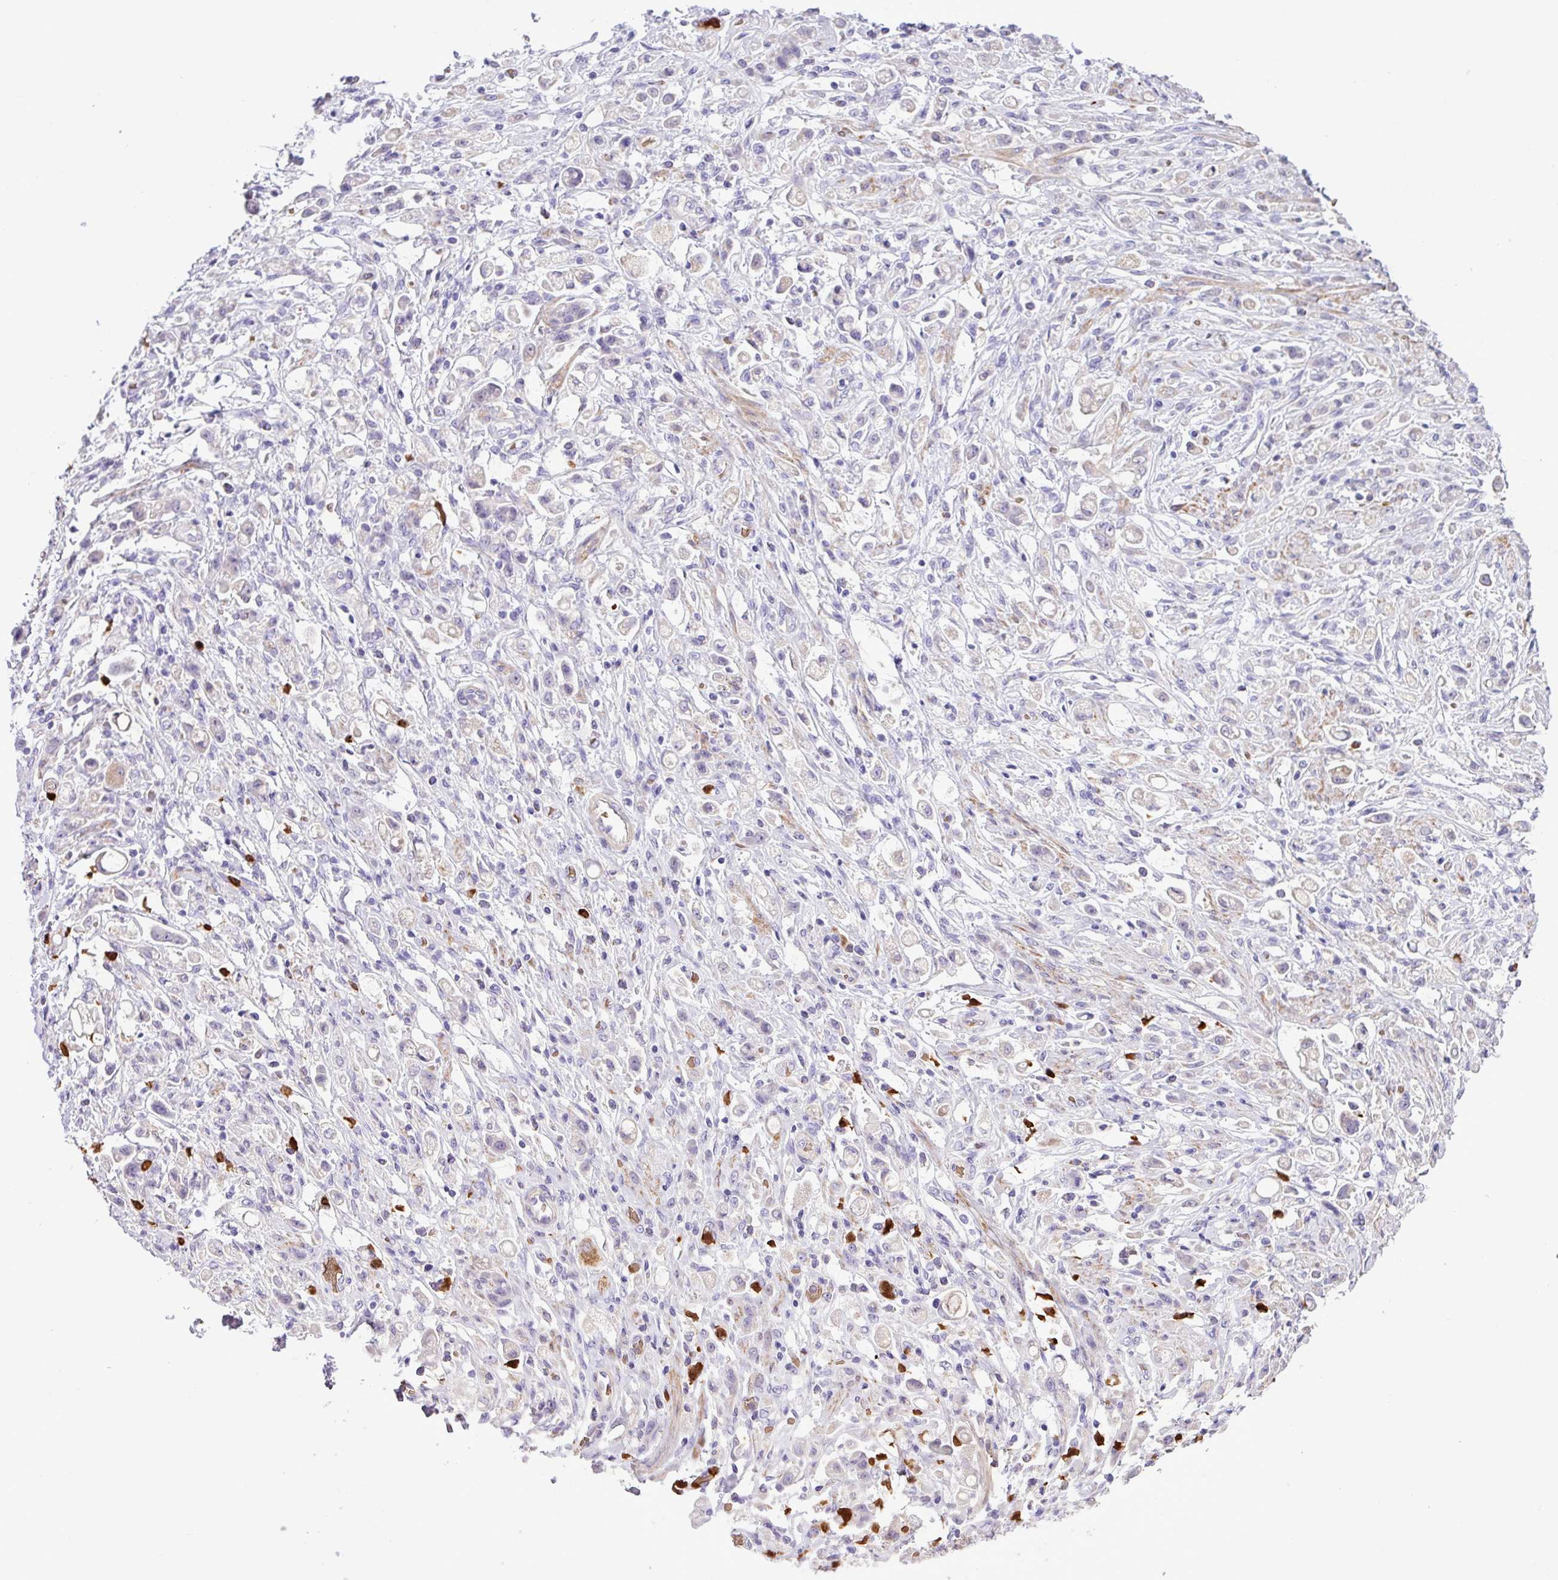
{"staining": {"intensity": "negative", "quantity": "none", "location": "none"}, "tissue": "stomach cancer", "cell_type": "Tumor cells", "image_type": "cancer", "snomed": [{"axis": "morphology", "description": "Adenocarcinoma, NOS"}, {"axis": "topography", "description": "Stomach"}], "caption": "This photomicrograph is of stomach cancer stained with immunohistochemistry to label a protein in brown with the nuclei are counter-stained blue. There is no positivity in tumor cells.", "gene": "MGAT4B", "patient": {"sex": "female", "age": 60}}